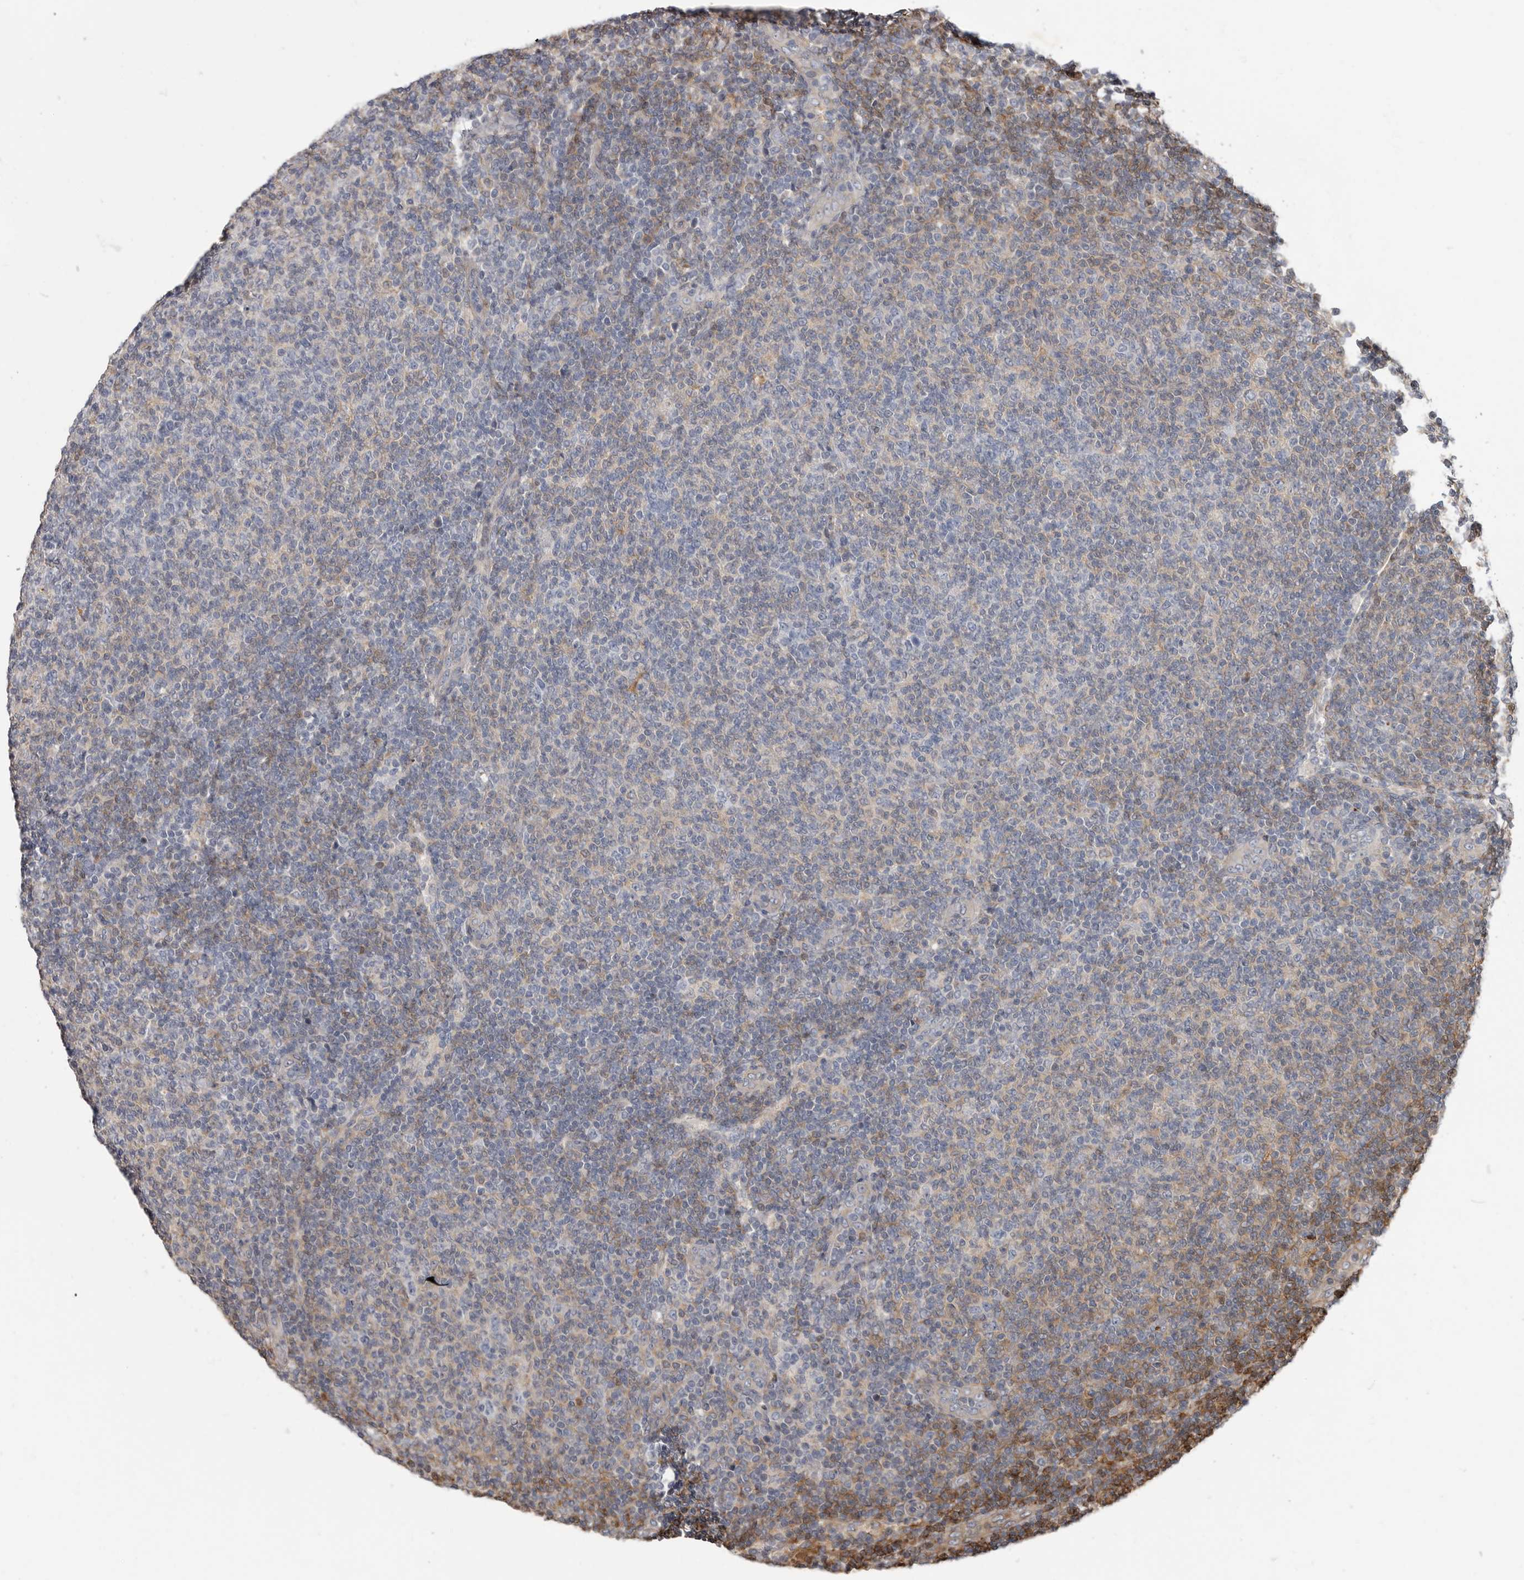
{"staining": {"intensity": "negative", "quantity": "none", "location": "none"}, "tissue": "lymphoma", "cell_type": "Tumor cells", "image_type": "cancer", "snomed": [{"axis": "morphology", "description": "Malignant lymphoma, non-Hodgkin's type, Low grade"}, {"axis": "topography", "description": "Lymph node"}], "caption": "IHC photomicrograph of malignant lymphoma, non-Hodgkin's type (low-grade) stained for a protein (brown), which demonstrates no expression in tumor cells.", "gene": "FGFR4", "patient": {"sex": "male", "age": 66}}